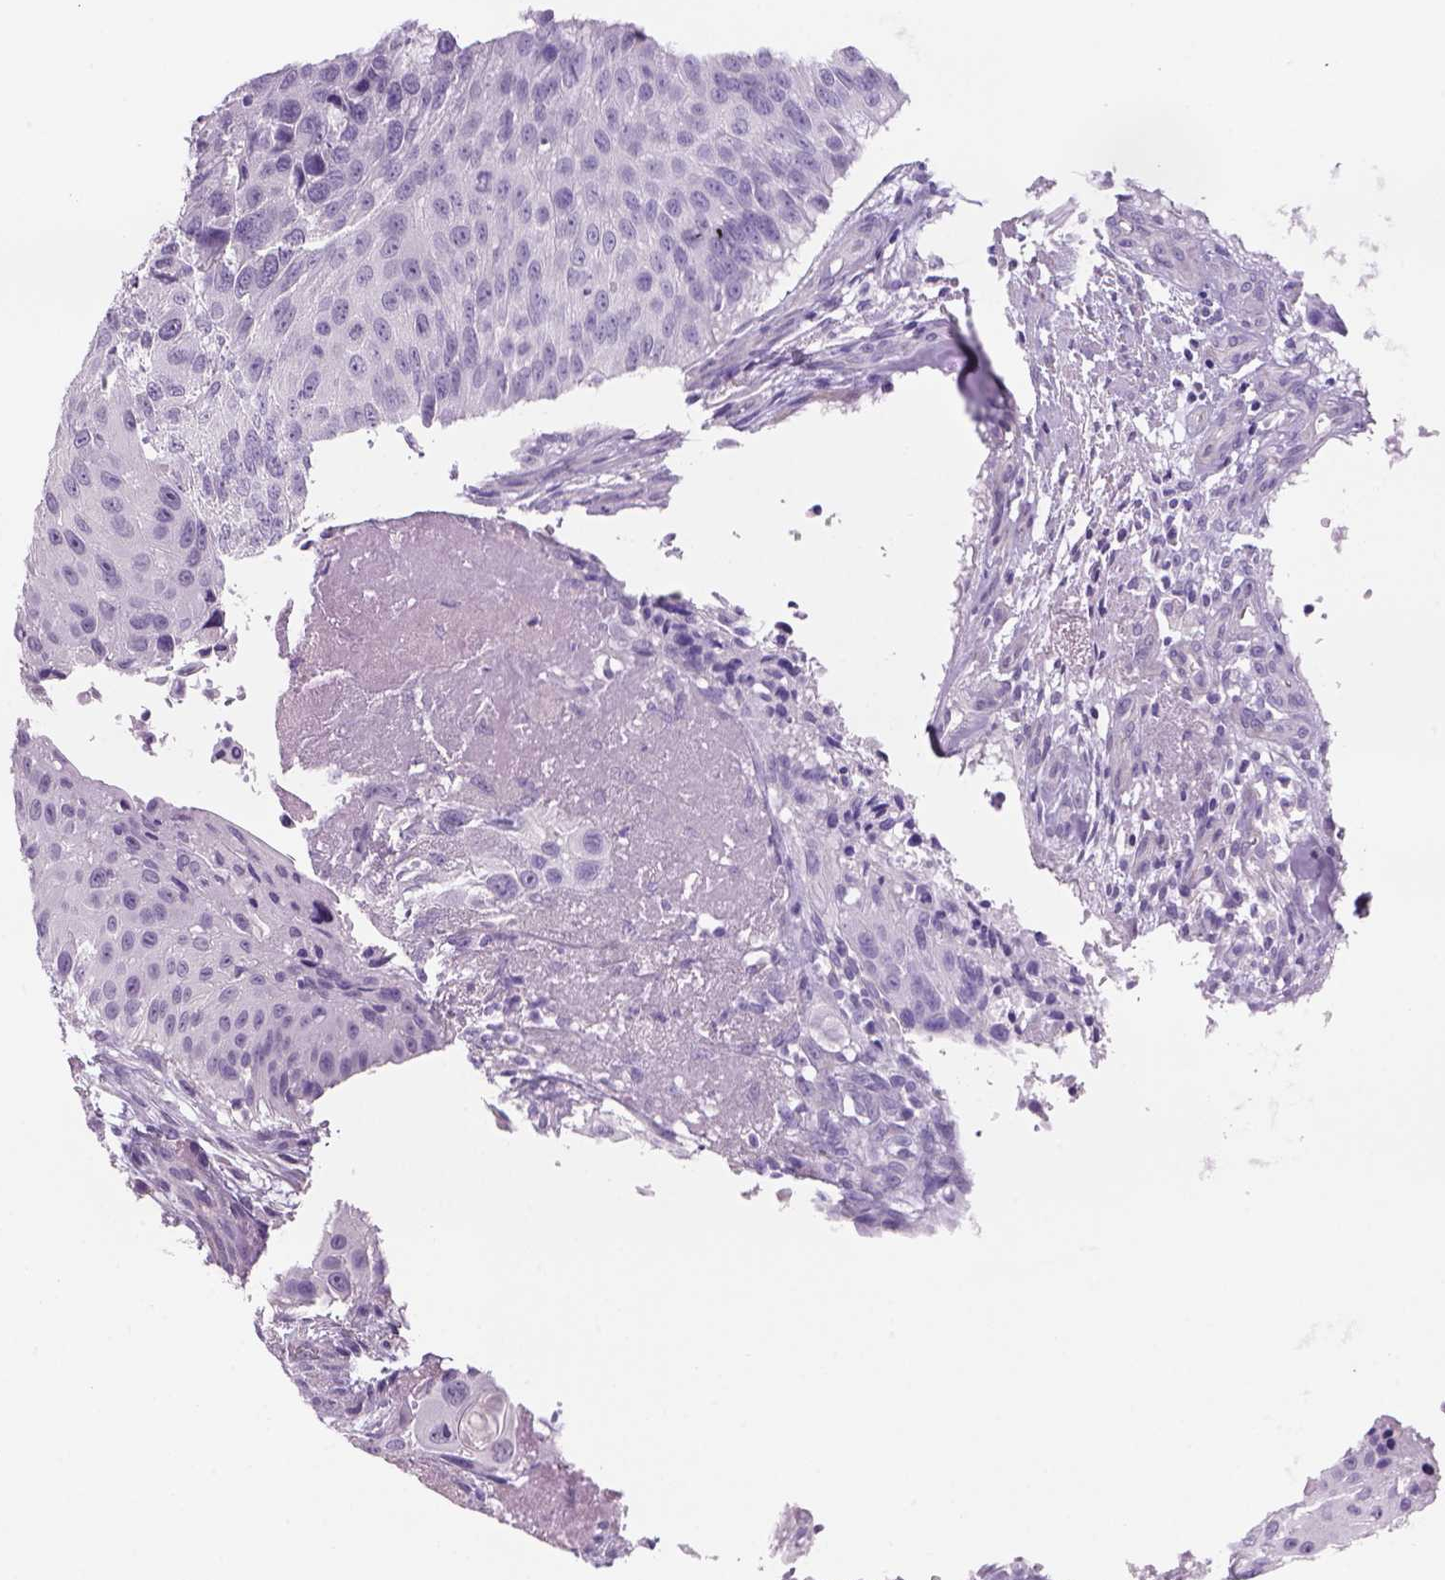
{"staining": {"intensity": "negative", "quantity": "none", "location": "none"}, "tissue": "urothelial cancer", "cell_type": "Tumor cells", "image_type": "cancer", "snomed": [{"axis": "morphology", "description": "Urothelial carcinoma, NOS"}, {"axis": "topography", "description": "Urinary bladder"}], "caption": "The IHC photomicrograph has no significant expression in tumor cells of transitional cell carcinoma tissue.", "gene": "TENM4", "patient": {"sex": "male", "age": 55}}